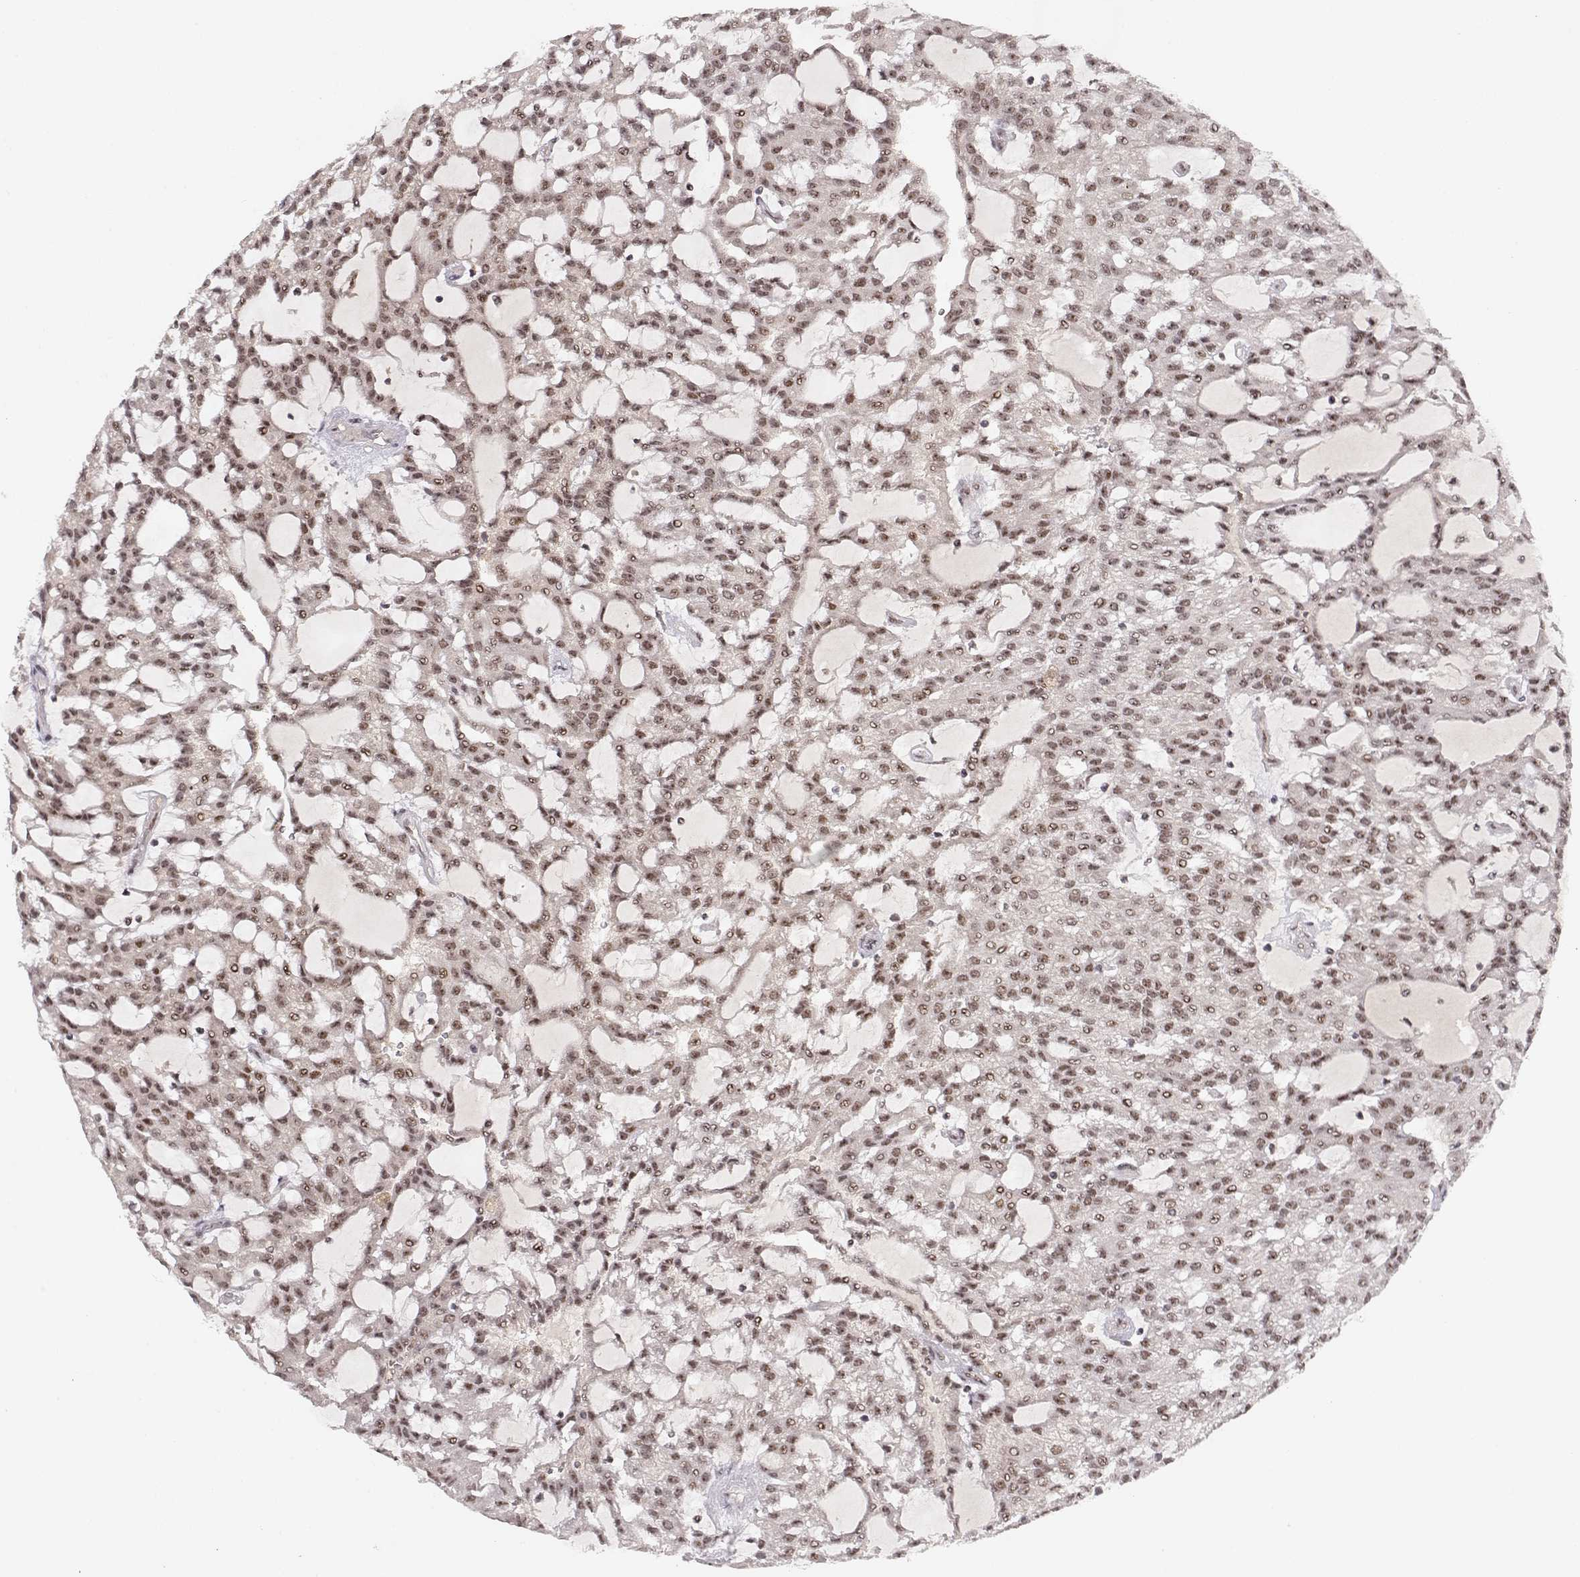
{"staining": {"intensity": "moderate", "quantity": ">75%", "location": "nuclear"}, "tissue": "renal cancer", "cell_type": "Tumor cells", "image_type": "cancer", "snomed": [{"axis": "morphology", "description": "Adenocarcinoma, NOS"}, {"axis": "topography", "description": "Kidney"}], "caption": "Tumor cells show medium levels of moderate nuclear expression in about >75% of cells in renal cancer (adenocarcinoma). (Brightfield microscopy of DAB IHC at high magnification).", "gene": "CSNK2A1", "patient": {"sex": "male", "age": 63}}